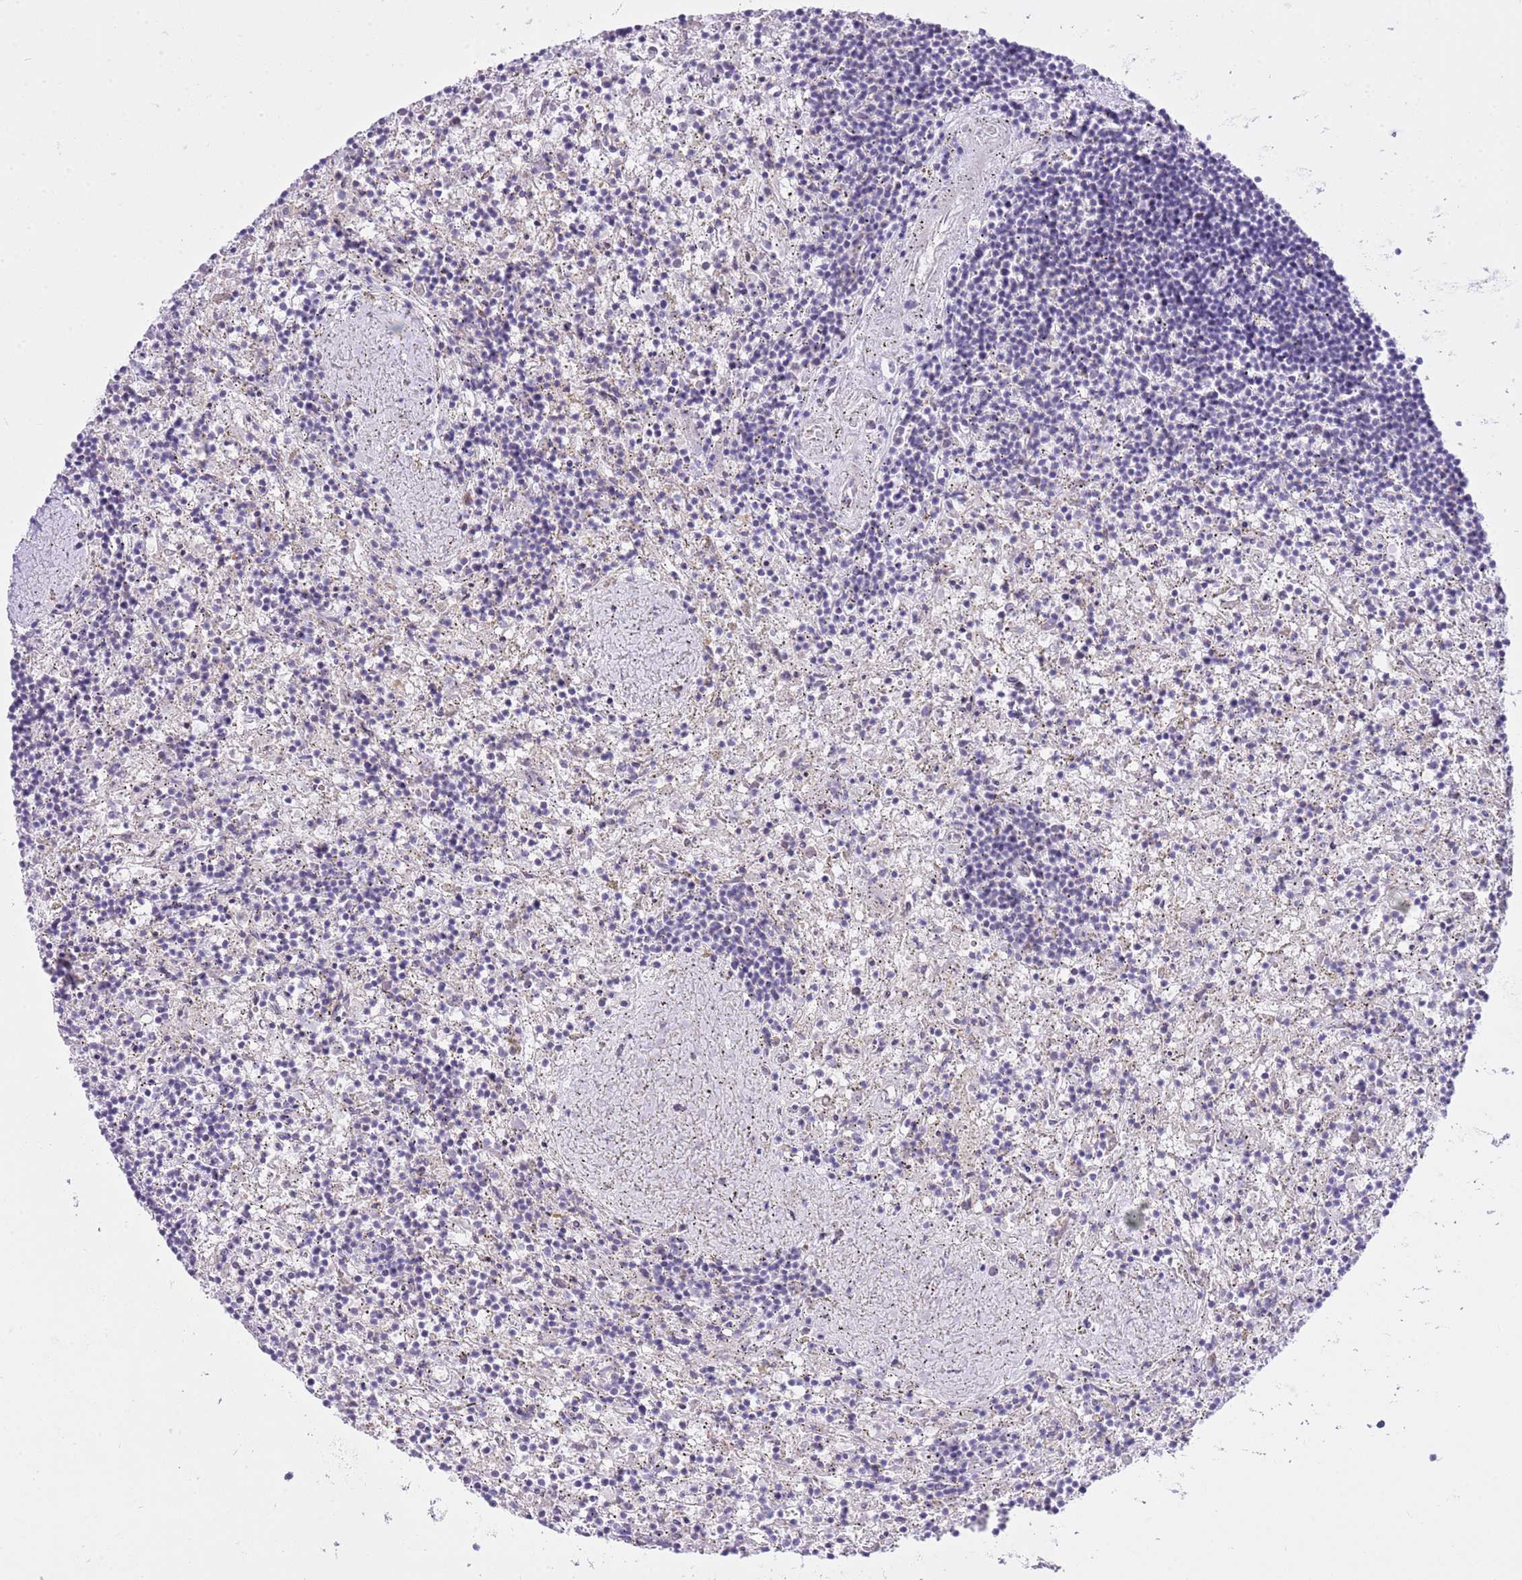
{"staining": {"intensity": "negative", "quantity": "none", "location": "none"}, "tissue": "lymphoma", "cell_type": "Tumor cells", "image_type": "cancer", "snomed": [{"axis": "morphology", "description": "Malignant lymphoma, non-Hodgkin's type, Low grade"}, {"axis": "topography", "description": "Spleen"}], "caption": "Tumor cells are negative for protein expression in human low-grade malignant lymphoma, non-Hodgkin's type.", "gene": "FBRSL1", "patient": {"sex": "male", "age": 76}}